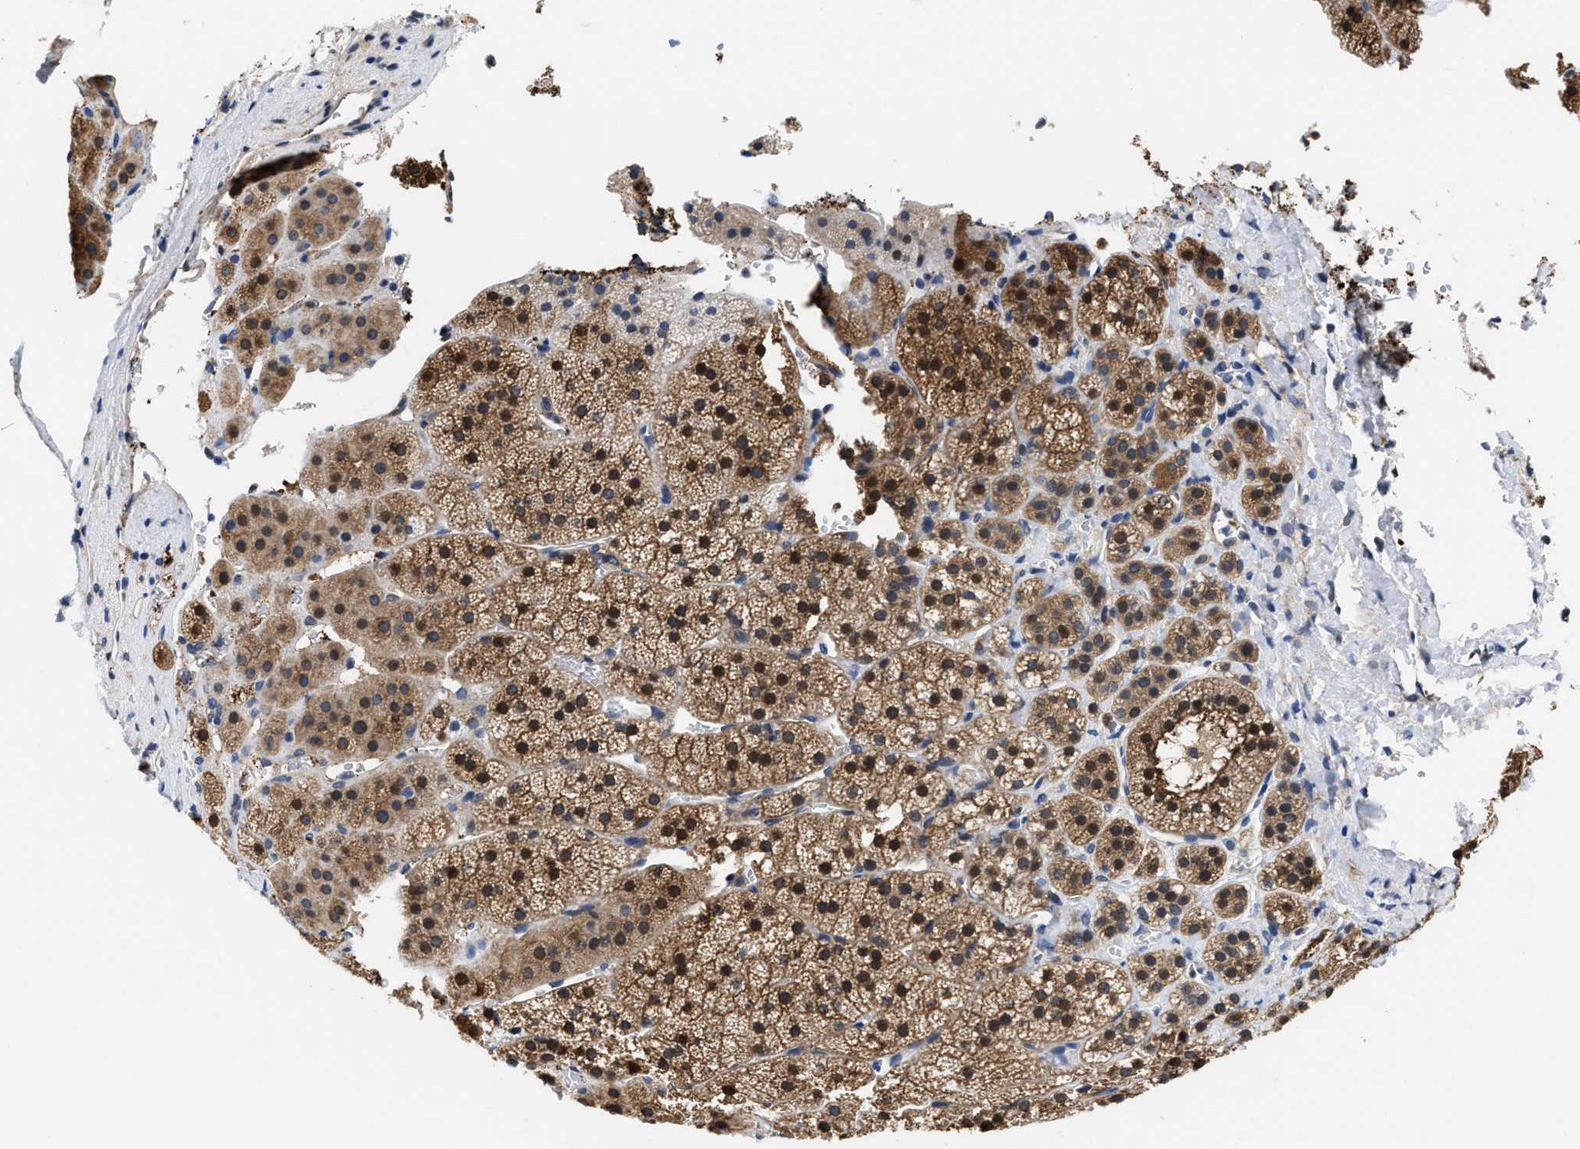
{"staining": {"intensity": "moderate", "quantity": ">75%", "location": "cytoplasmic/membranous,nuclear"}, "tissue": "adrenal gland", "cell_type": "Glandular cells", "image_type": "normal", "snomed": [{"axis": "morphology", "description": "Normal tissue, NOS"}, {"axis": "topography", "description": "Adrenal gland"}], "caption": "A high-resolution histopathology image shows immunohistochemistry staining of benign adrenal gland, which demonstrates moderate cytoplasmic/membranous,nuclear positivity in approximately >75% of glandular cells.", "gene": "KIF12", "patient": {"sex": "female", "age": 44}}